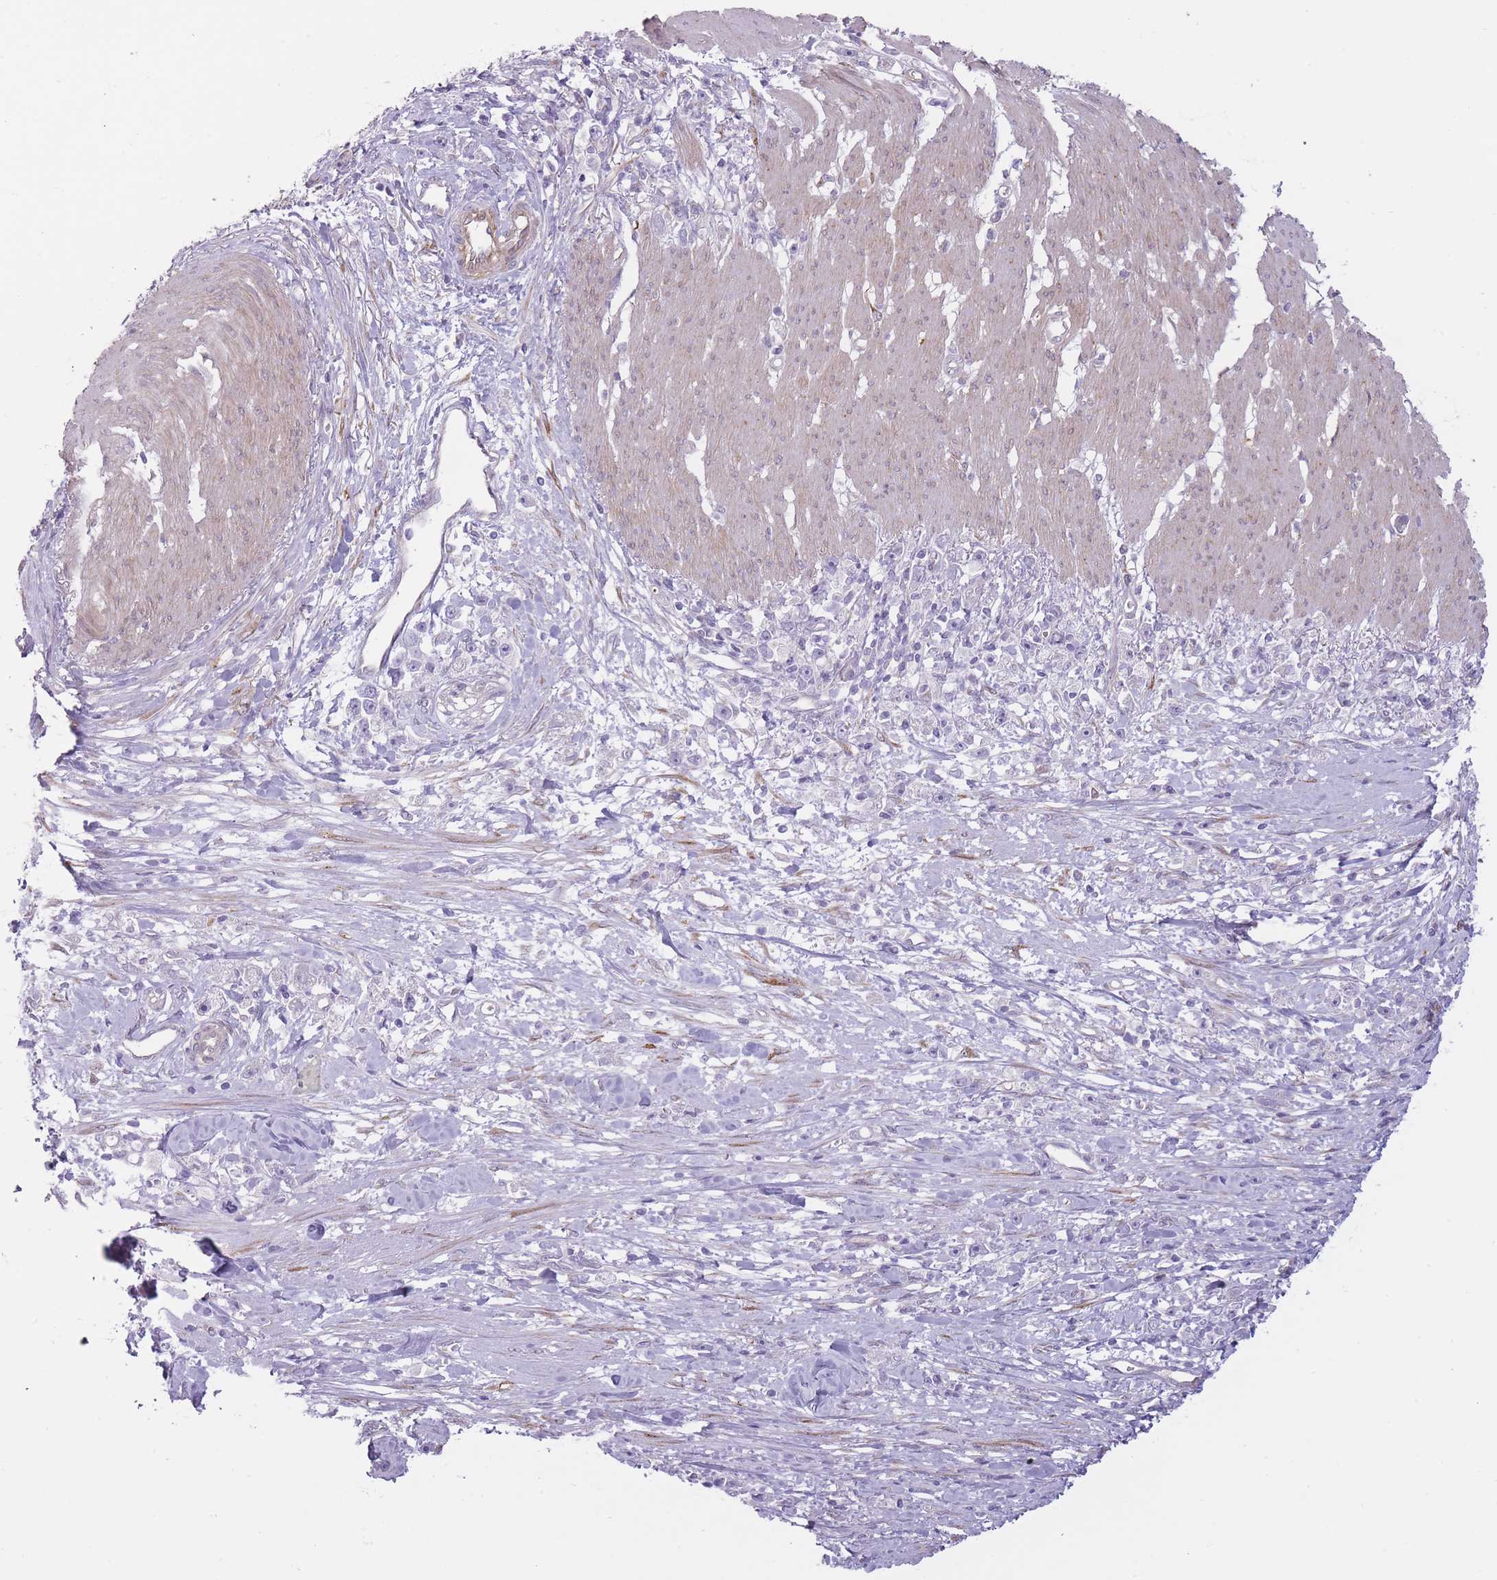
{"staining": {"intensity": "negative", "quantity": "none", "location": "none"}, "tissue": "stomach cancer", "cell_type": "Tumor cells", "image_type": "cancer", "snomed": [{"axis": "morphology", "description": "Adenocarcinoma, NOS"}, {"axis": "topography", "description": "Stomach"}], "caption": "IHC histopathology image of human stomach adenocarcinoma stained for a protein (brown), which shows no positivity in tumor cells.", "gene": "PGRMC2", "patient": {"sex": "female", "age": 59}}